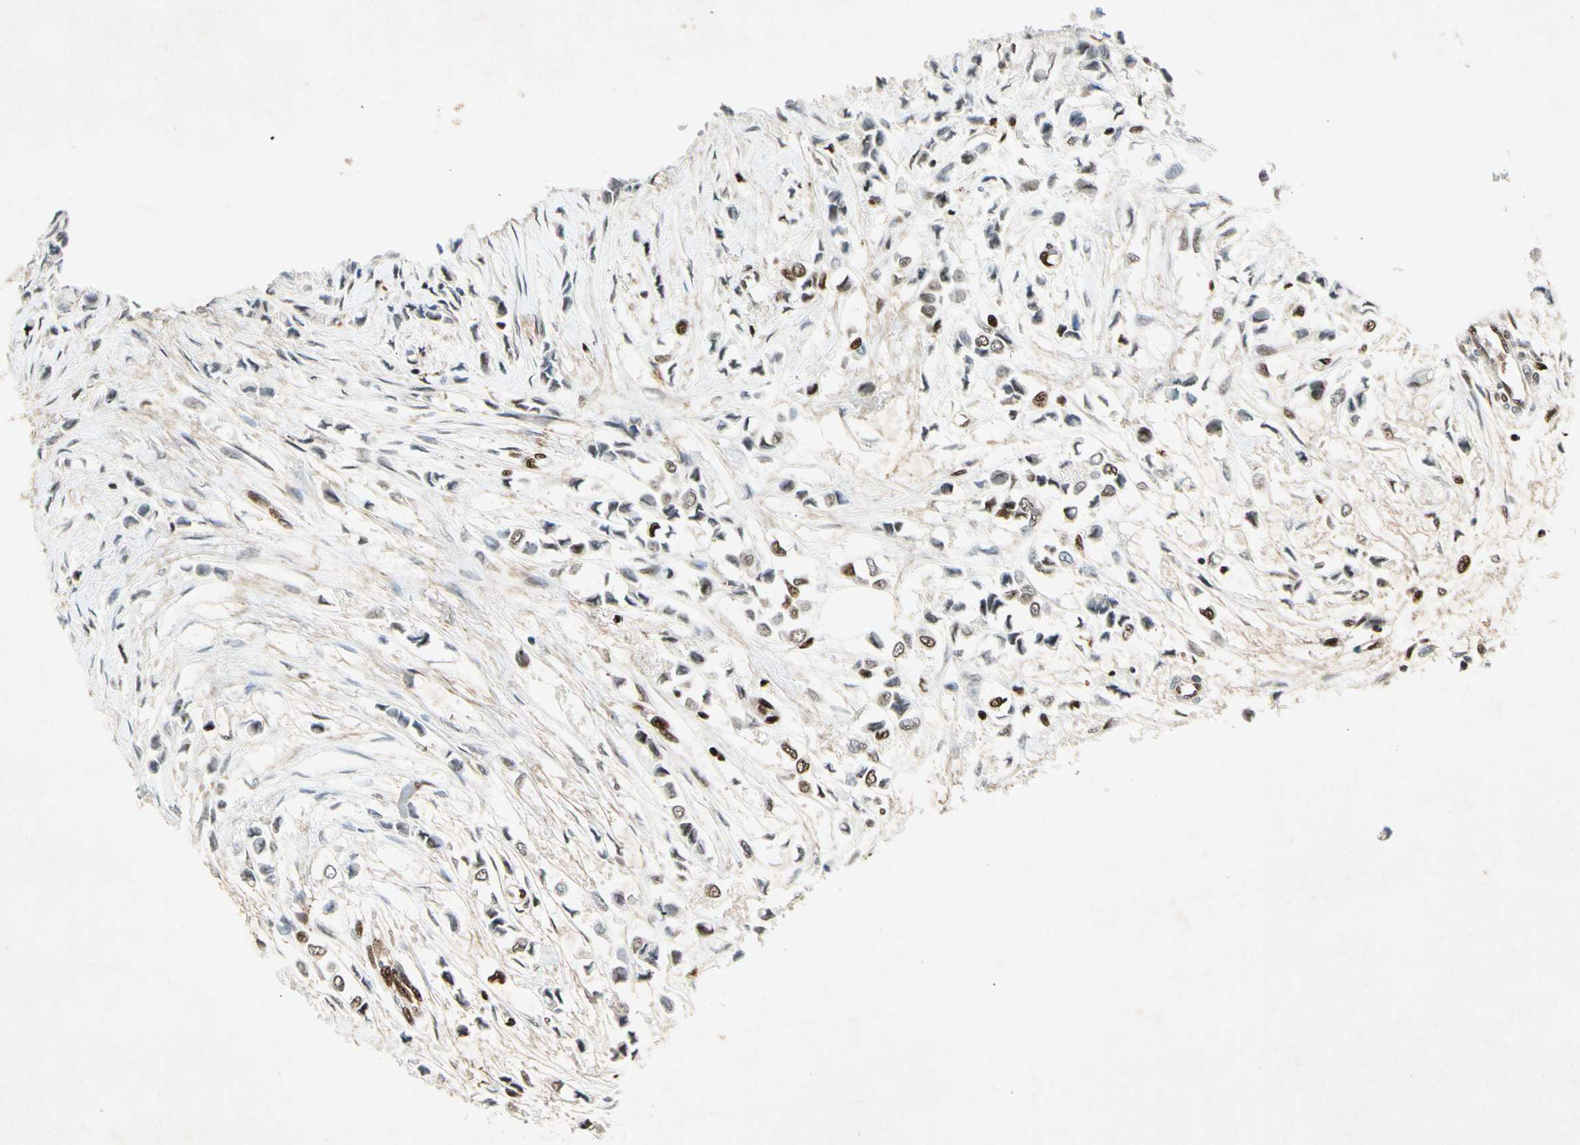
{"staining": {"intensity": "moderate", "quantity": "25%-75%", "location": "nuclear"}, "tissue": "breast cancer", "cell_type": "Tumor cells", "image_type": "cancer", "snomed": [{"axis": "morphology", "description": "Lobular carcinoma"}, {"axis": "topography", "description": "Breast"}], "caption": "Human breast cancer stained for a protein (brown) demonstrates moderate nuclear positive positivity in about 25%-75% of tumor cells.", "gene": "RNF43", "patient": {"sex": "female", "age": 51}}